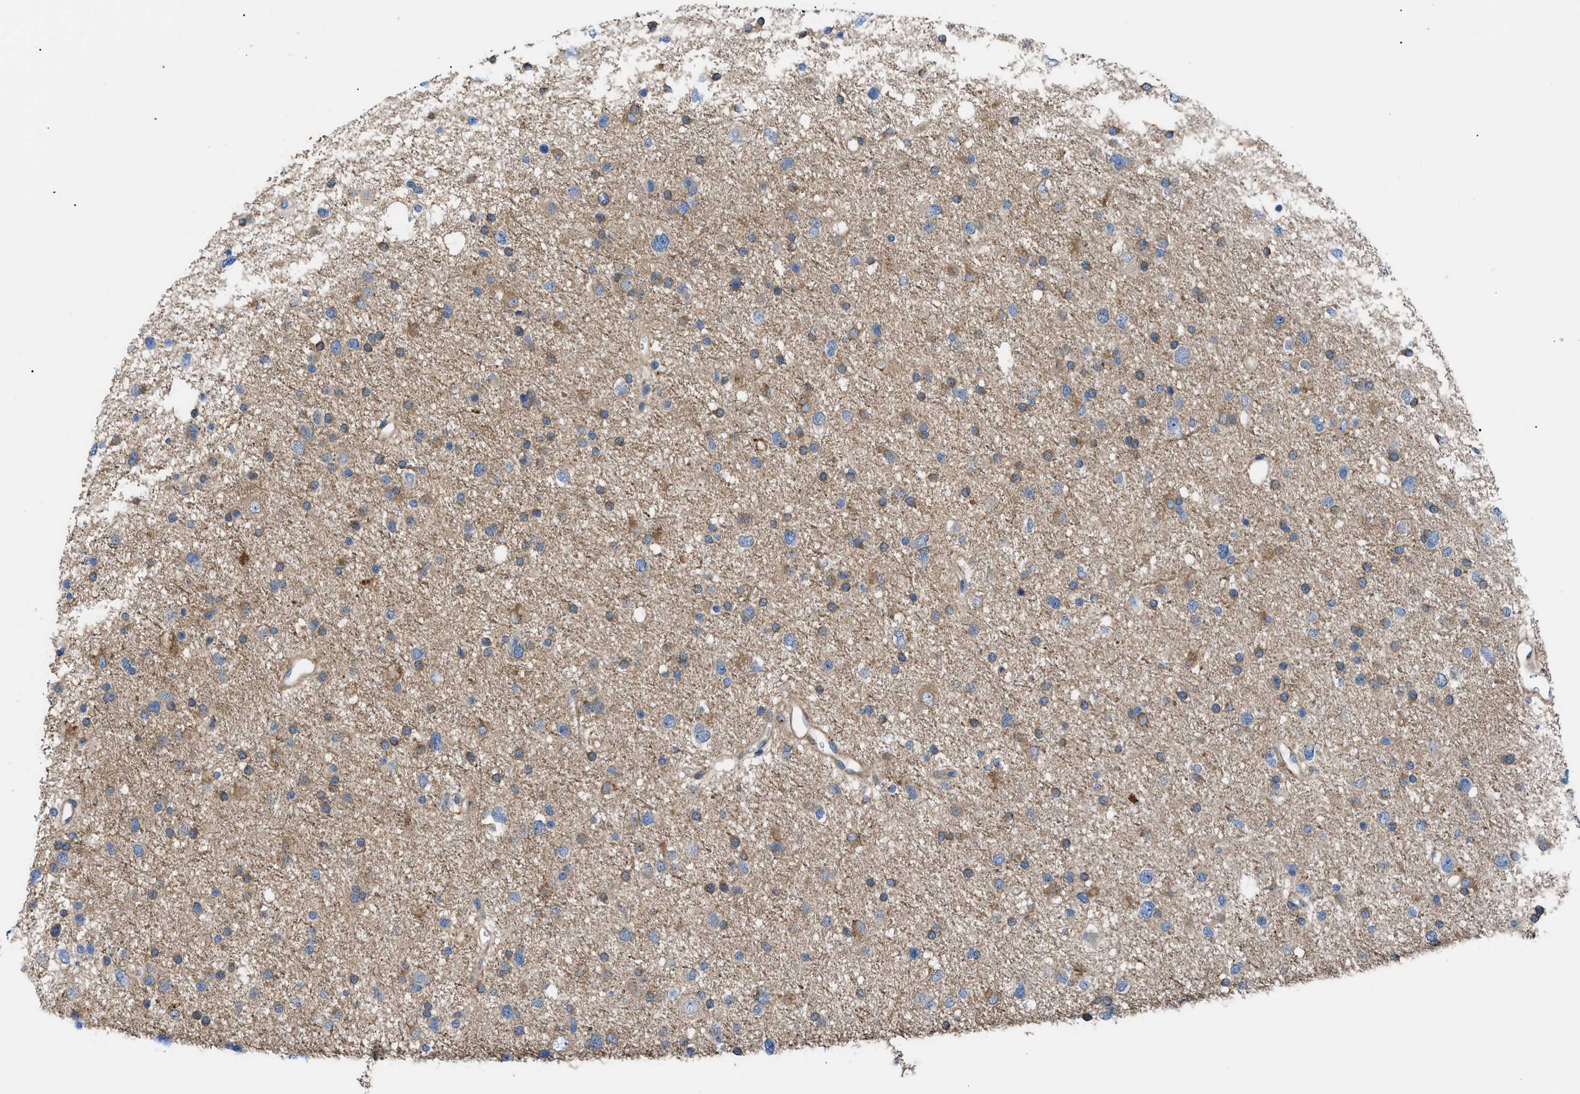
{"staining": {"intensity": "moderate", "quantity": "25%-75%", "location": "cytoplasmic/membranous"}, "tissue": "glioma", "cell_type": "Tumor cells", "image_type": "cancer", "snomed": [{"axis": "morphology", "description": "Glioma, malignant, Low grade"}, {"axis": "topography", "description": "Brain"}], "caption": "Protein expression analysis of malignant glioma (low-grade) exhibits moderate cytoplasmic/membranous expression in approximately 25%-75% of tumor cells. Immunohistochemistry (ihc) stains the protein in brown and the nuclei are stained blue.", "gene": "HSPB8", "patient": {"sex": "female", "age": 37}}